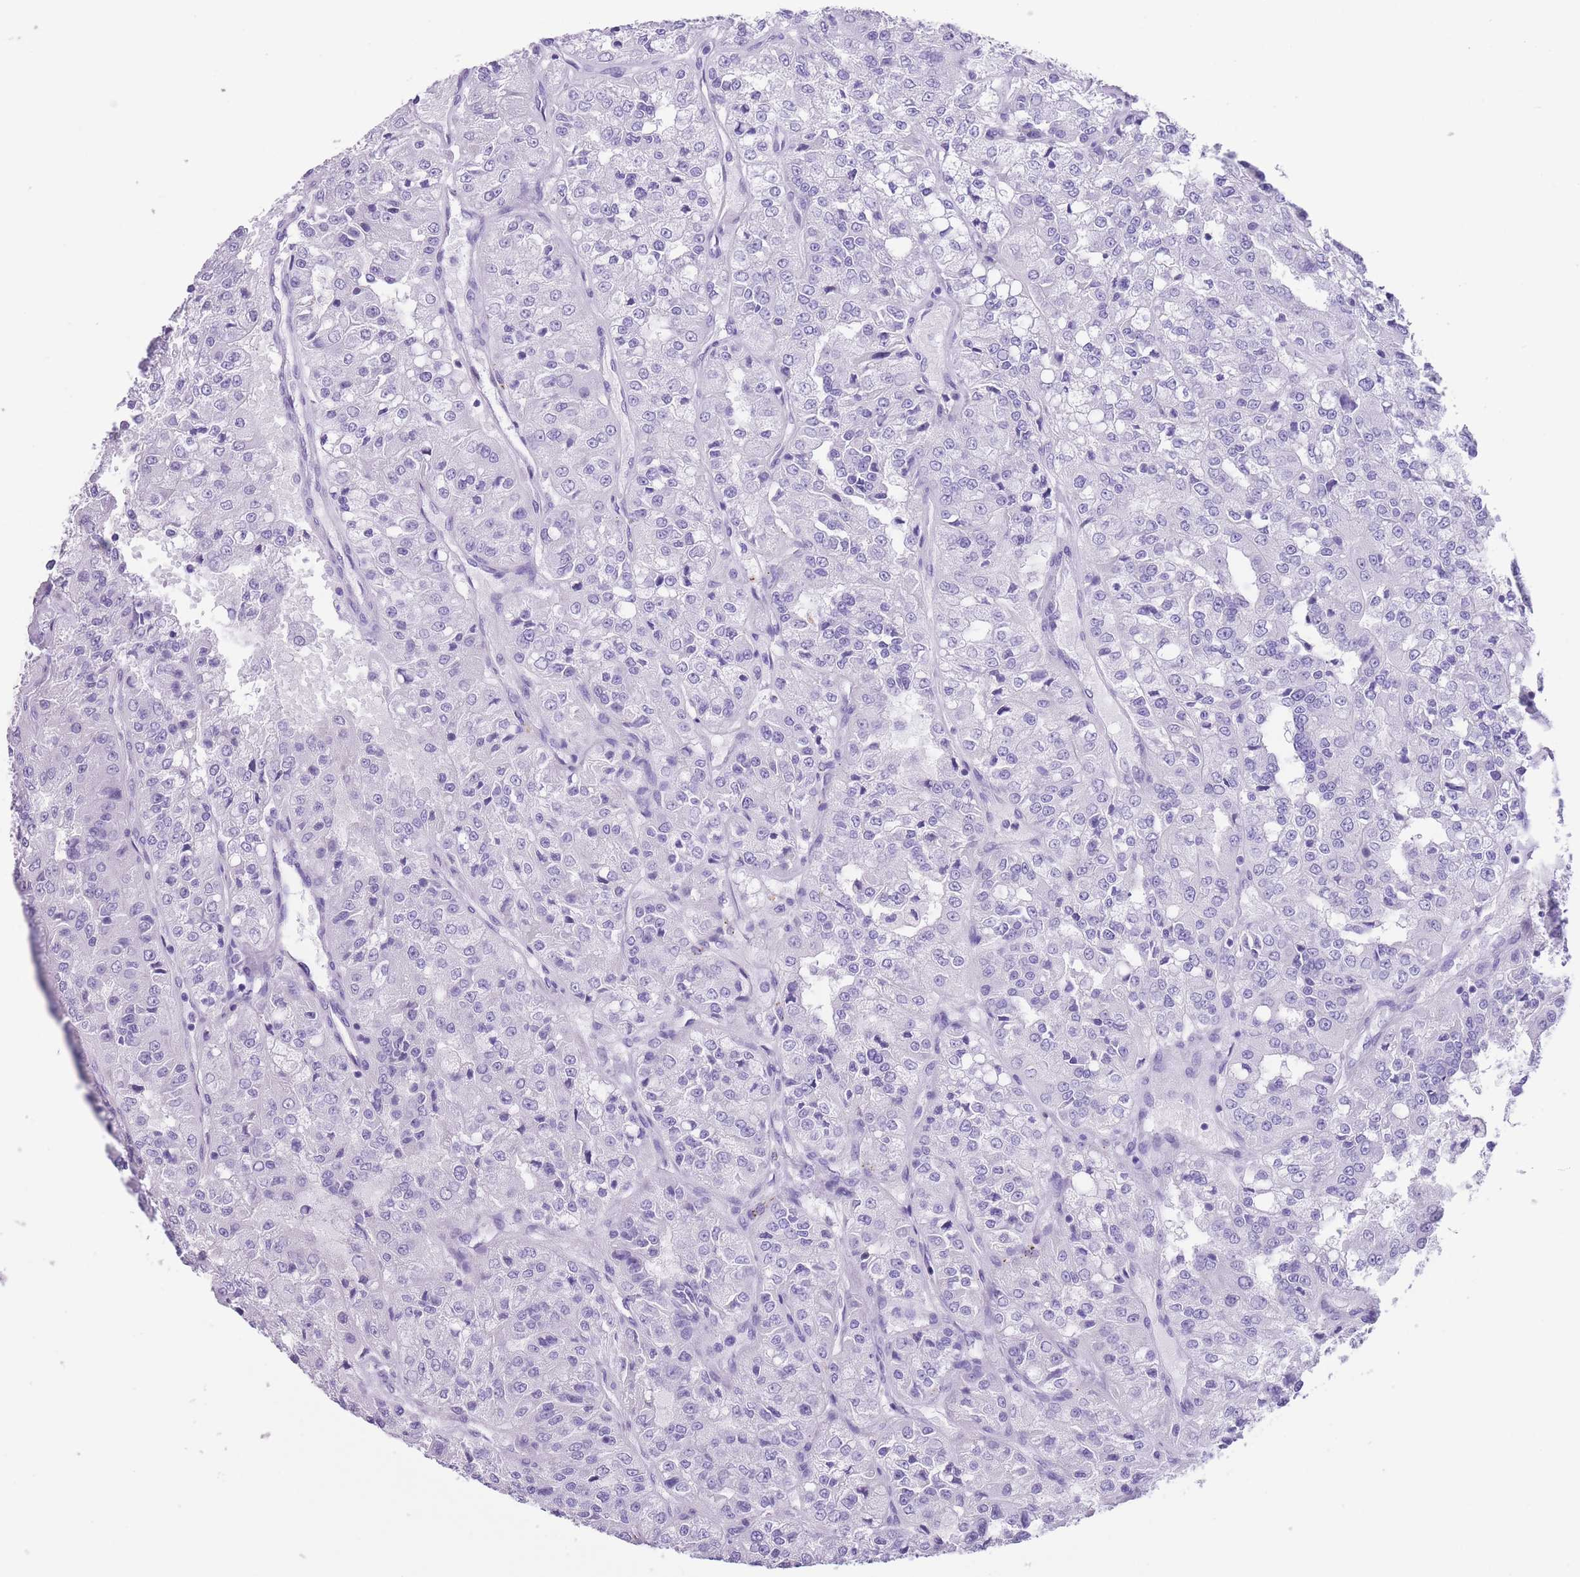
{"staining": {"intensity": "negative", "quantity": "none", "location": "none"}, "tissue": "renal cancer", "cell_type": "Tumor cells", "image_type": "cancer", "snomed": [{"axis": "morphology", "description": "Adenocarcinoma, NOS"}, {"axis": "topography", "description": "Kidney"}], "caption": "Immunohistochemistry histopathology image of renal cancer stained for a protein (brown), which exhibits no staining in tumor cells.", "gene": "RAI2", "patient": {"sex": "female", "age": 63}}